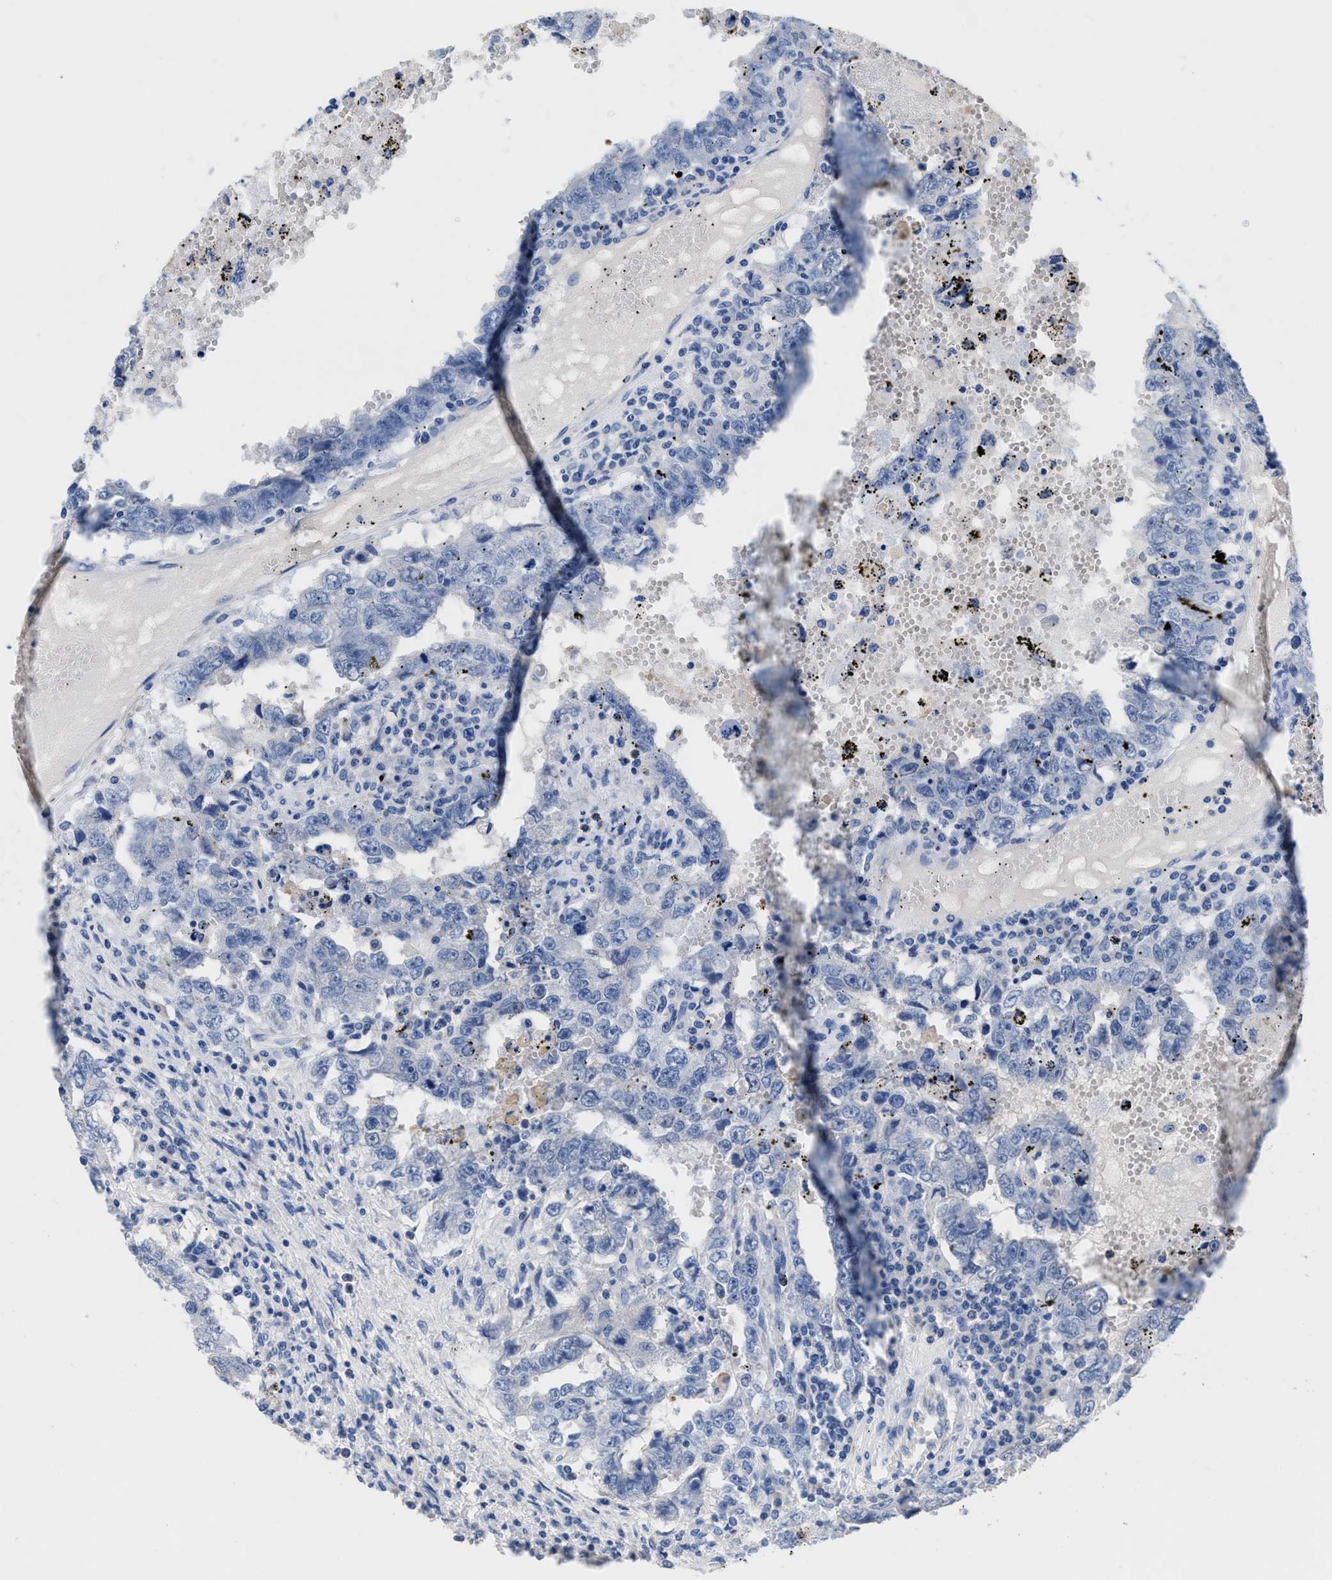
{"staining": {"intensity": "negative", "quantity": "none", "location": "none"}, "tissue": "testis cancer", "cell_type": "Tumor cells", "image_type": "cancer", "snomed": [{"axis": "morphology", "description": "Carcinoma, Embryonal, NOS"}, {"axis": "topography", "description": "Testis"}], "caption": "IHC of testis embryonal carcinoma reveals no expression in tumor cells.", "gene": "SLFN13", "patient": {"sex": "male", "age": 26}}